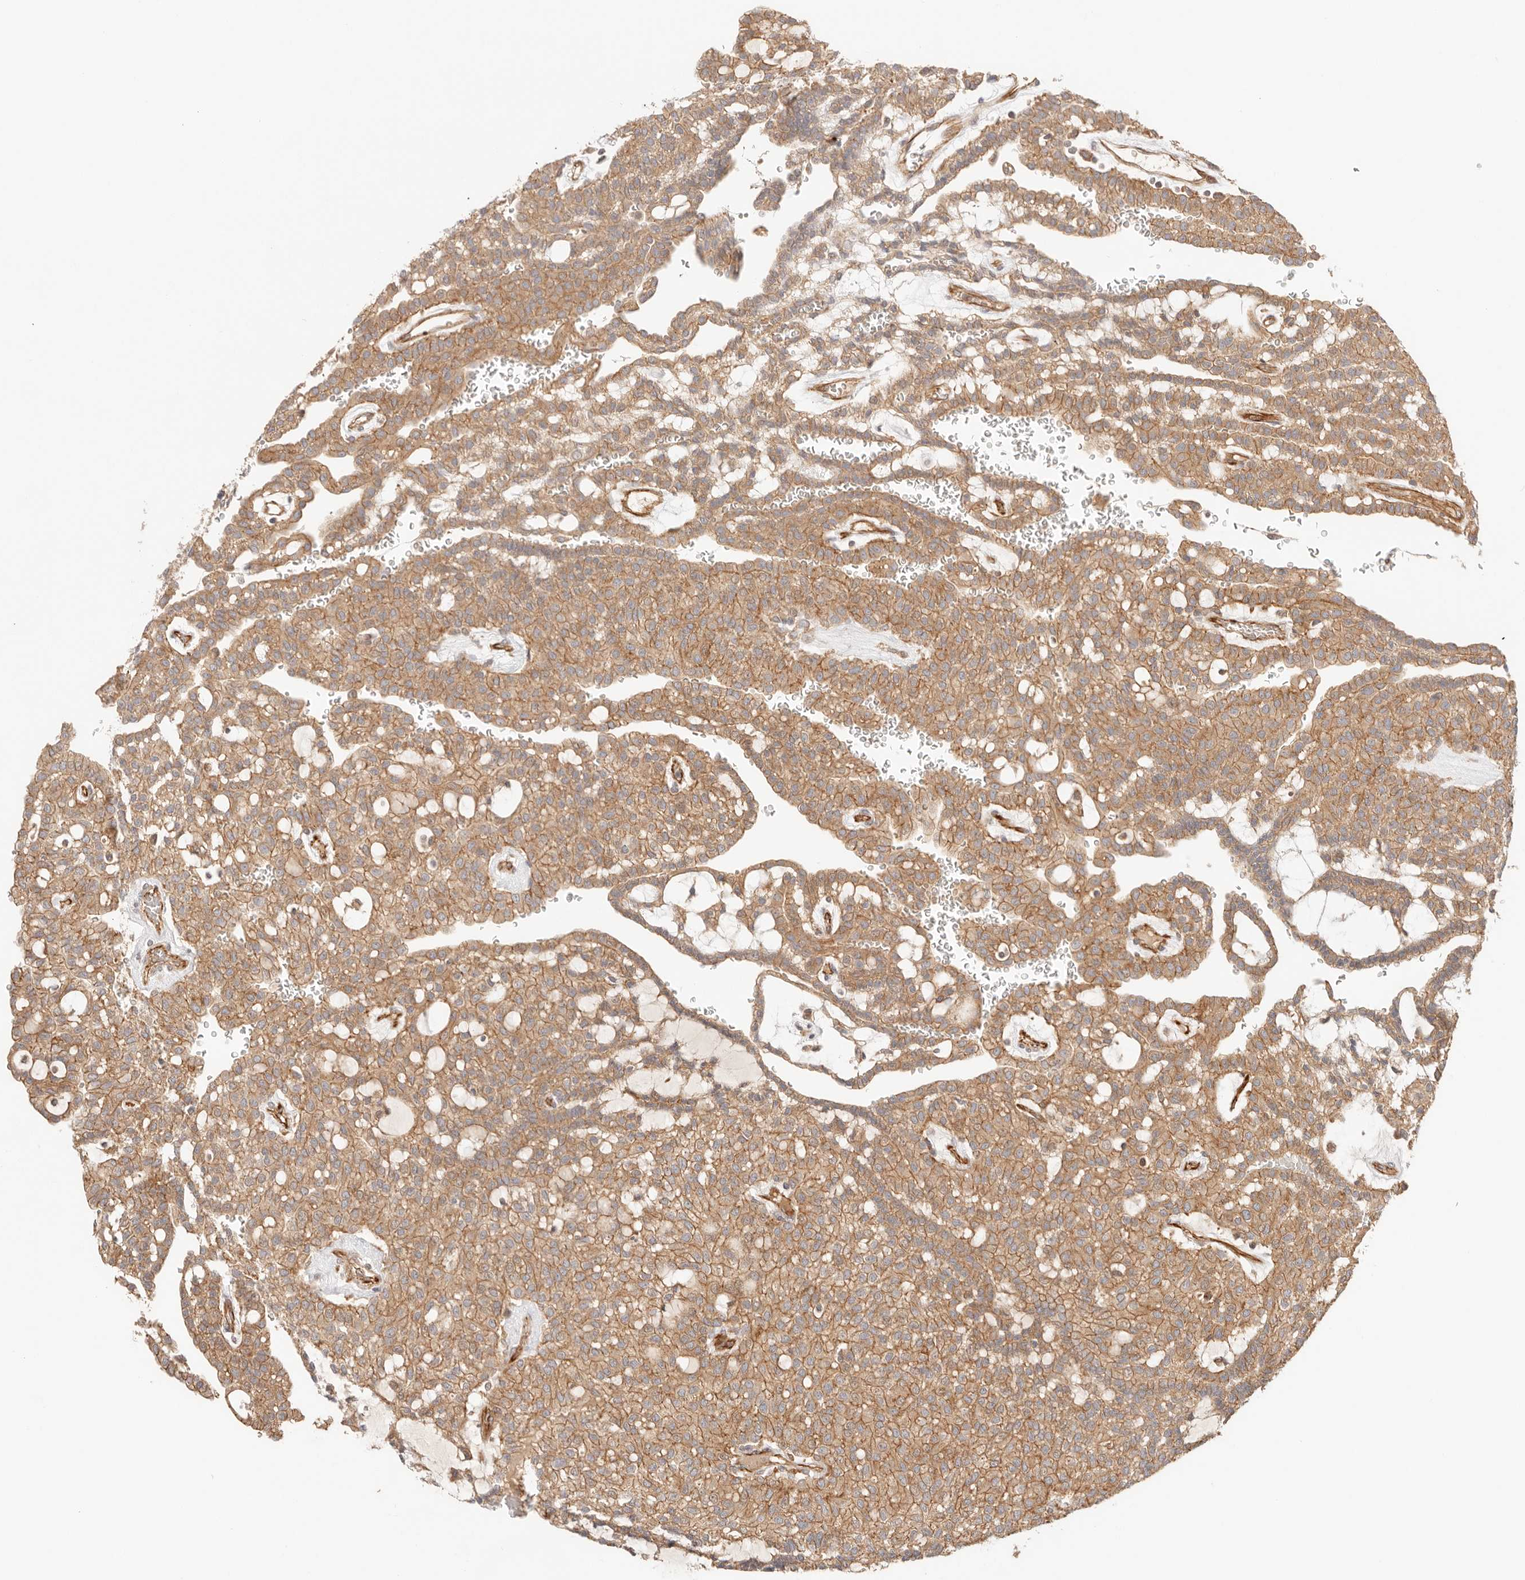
{"staining": {"intensity": "moderate", "quantity": ">75%", "location": "cytoplasmic/membranous"}, "tissue": "renal cancer", "cell_type": "Tumor cells", "image_type": "cancer", "snomed": [{"axis": "morphology", "description": "Adenocarcinoma, NOS"}, {"axis": "topography", "description": "Kidney"}], "caption": "The histopathology image shows immunohistochemical staining of adenocarcinoma (renal). There is moderate cytoplasmic/membranous staining is identified in approximately >75% of tumor cells.", "gene": "IL1R2", "patient": {"sex": "male", "age": 63}}